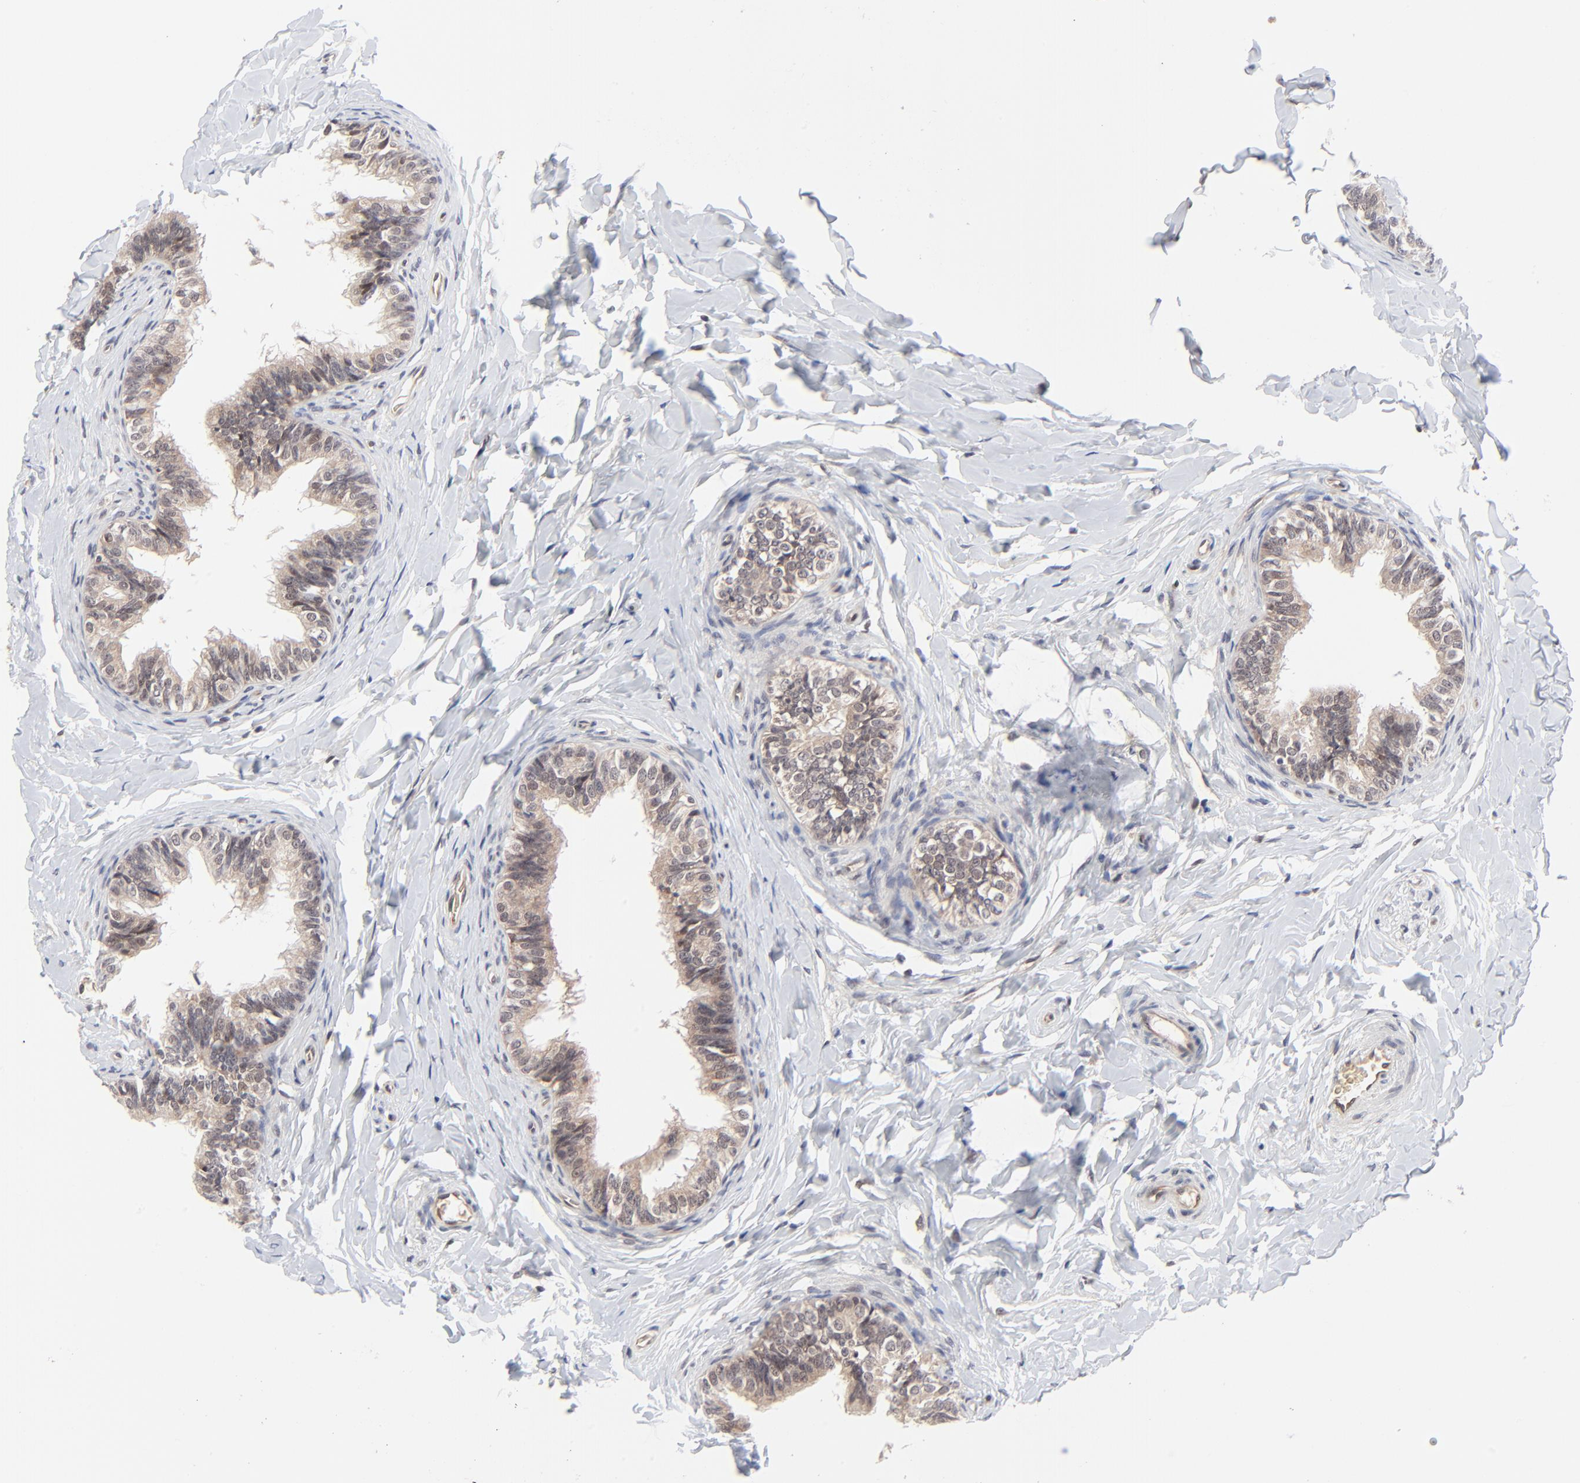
{"staining": {"intensity": "weak", "quantity": "25%-75%", "location": "cytoplasmic/membranous"}, "tissue": "epididymis", "cell_type": "Glandular cells", "image_type": "normal", "snomed": [{"axis": "morphology", "description": "Normal tissue, NOS"}, {"axis": "topography", "description": "Epididymis"}], "caption": "Epididymis stained with DAB (3,3'-diaminobenzidine) immunohistochemistry (IHC) reveals low levels of weak cytoplasmic/membranous positivity in about 25%-75% of glandular cells.", "gene": "CASP10", "patient": {"sex": "male", "age": 26}}